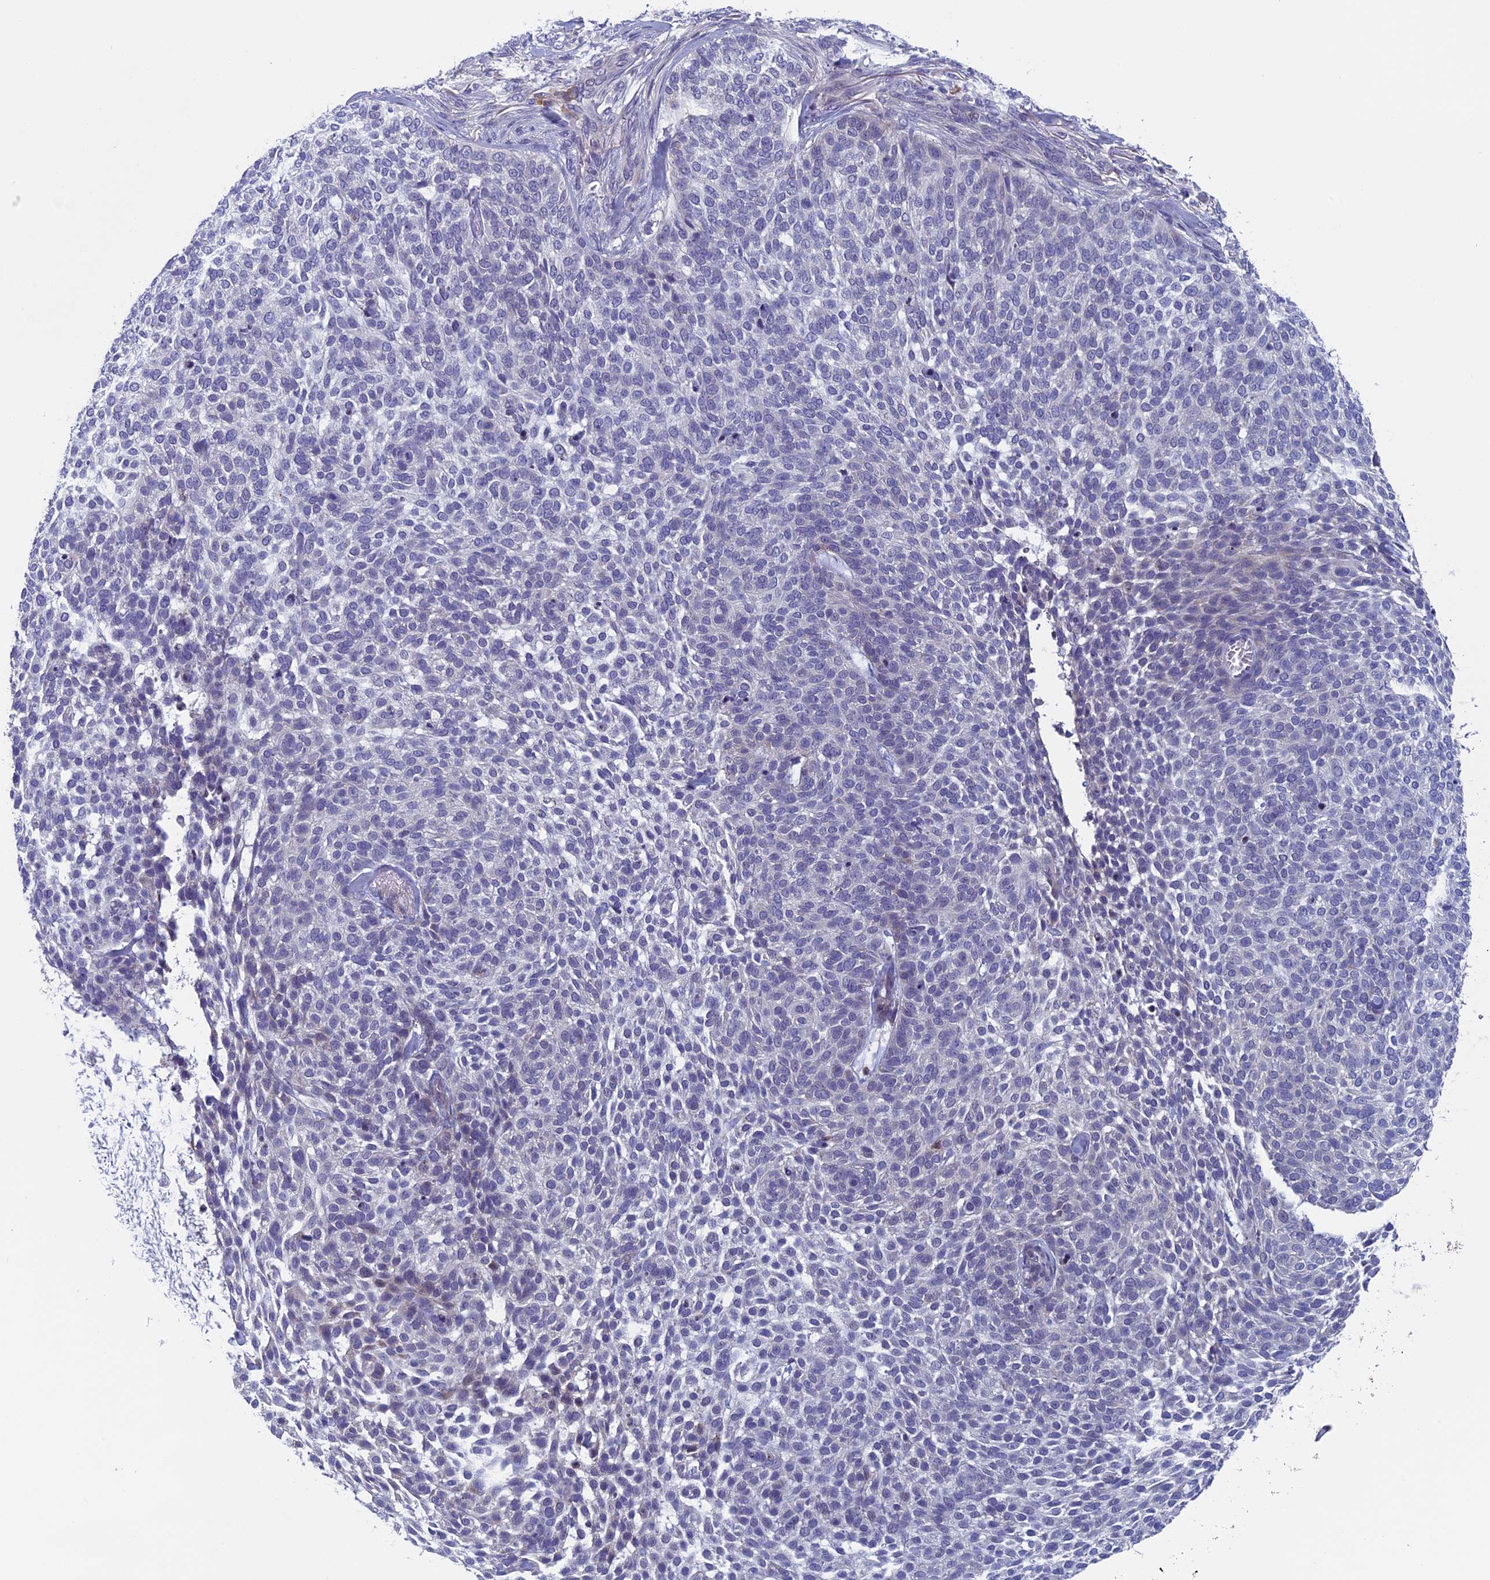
{"staining": {"intensity": "negative", "quantity": "none", "location": "none"}, "tissue": "skin cancer", "cell_type": "Tumor cells", "image_type": "cancer", "snomed": [{"axis": "morphology", "description": "Basal cell carcinoma"}, {"axis": "topography", "description": "Skin"}], "caption": "This is an immunohistochemistry micrograph of human skin cancer (basal cell carcinoma). There is no staining in tumor cells.", "gene": "CNEP1R1", "patient": {"sex": "female", "age": 64}}